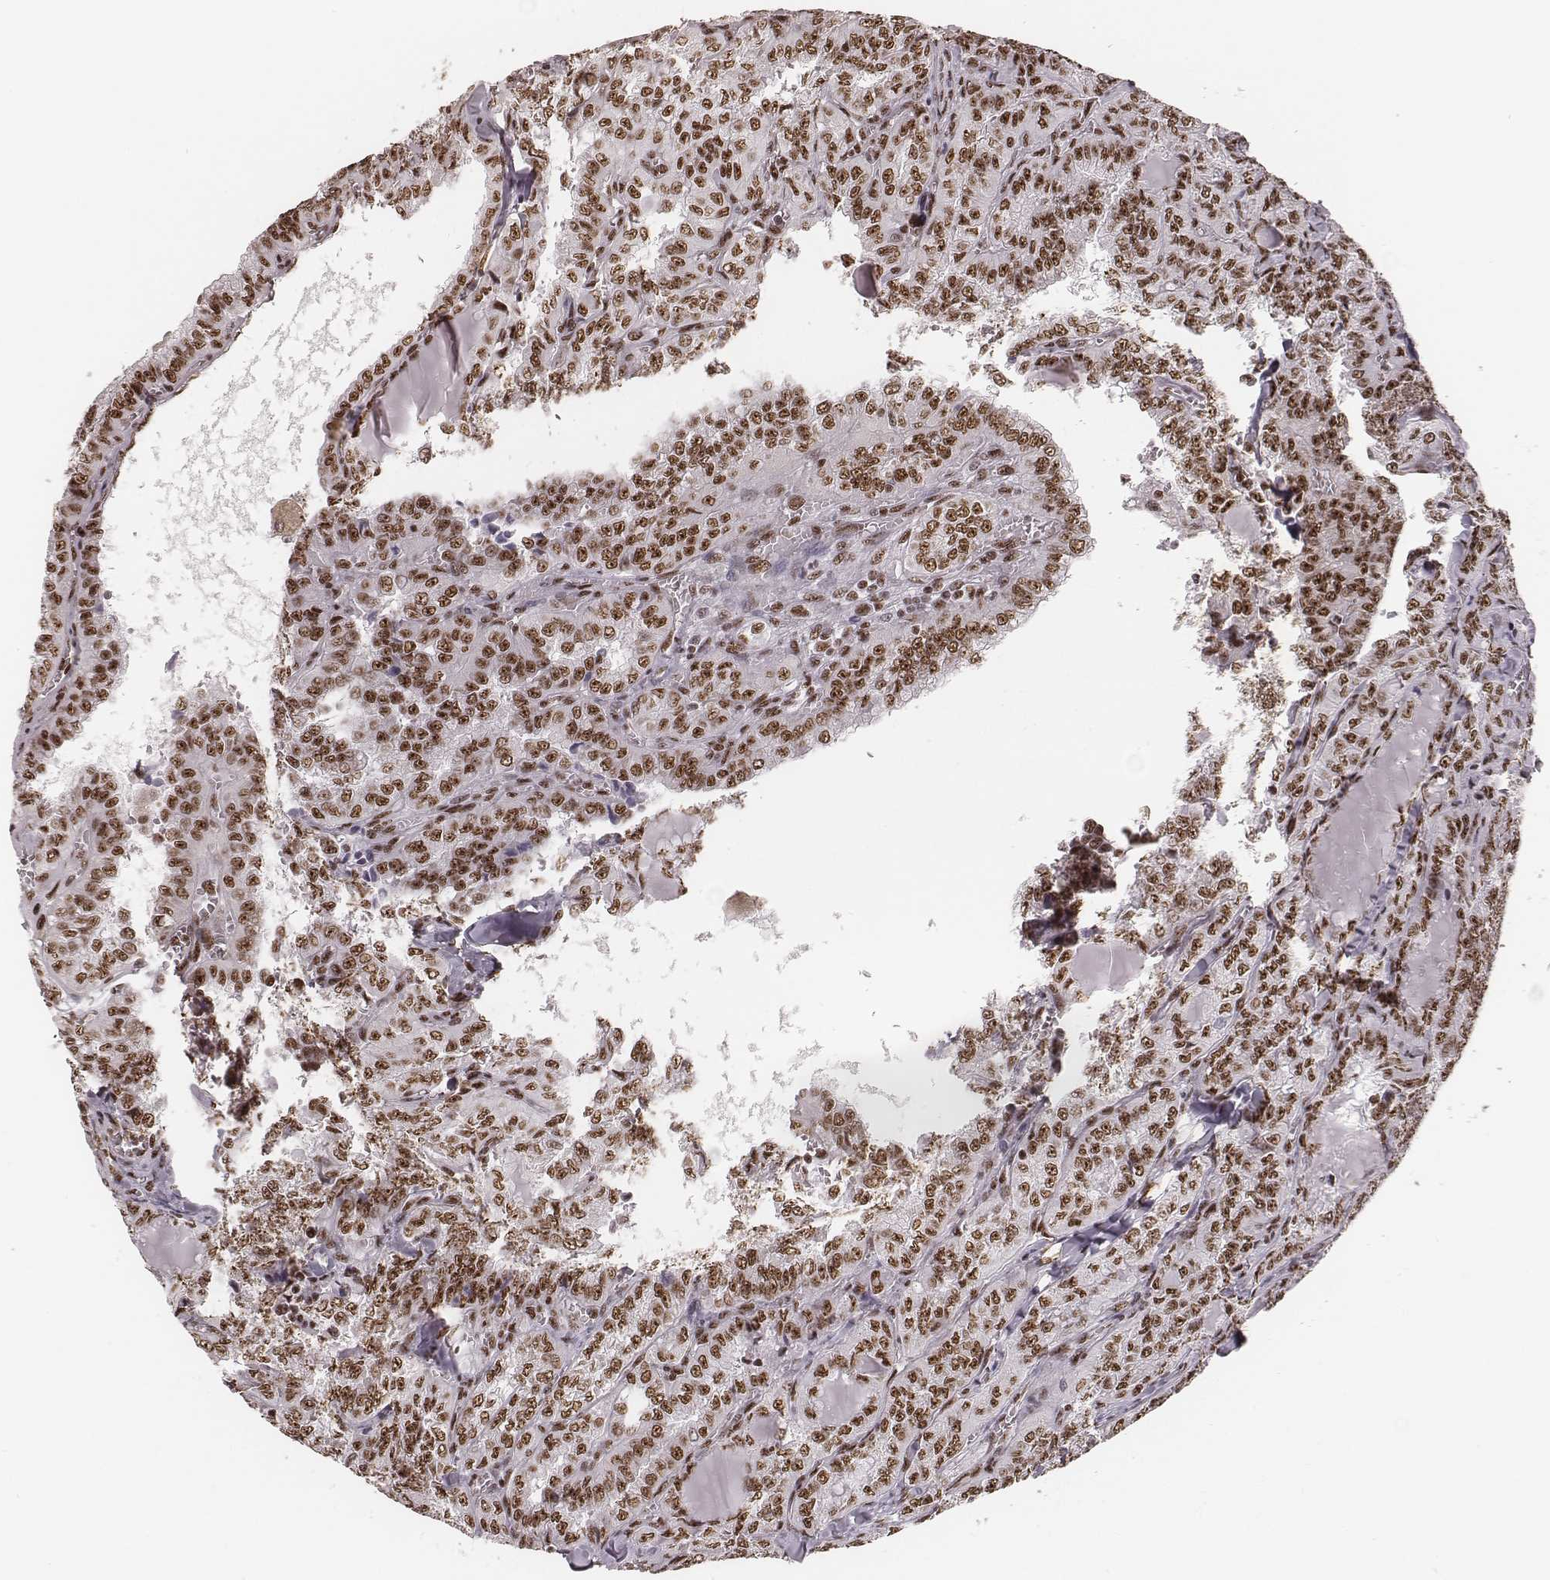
{"staining": {"intensity": "moderate", "quantity": ">75%", "location": "nuclear"}, "tissue": "thyroid cancer", "cell_type": "Tumor cells", "image_type": "cancer", "snomed": [{"axis": "morphology", "description": "Papillary adenocarcinoma, NOS"}, {"axis": "topography", "description": "Thyroid gland"}], "caption": "Immunohistochemical staining of thyroid cancer (papillary adenocarcinoma) exhibits medium levels of moderate nuclear positivity in approximately >75% of tumor cells.", "gene": "LUC7L", "patient": {"sex": "female", "age": 41}}